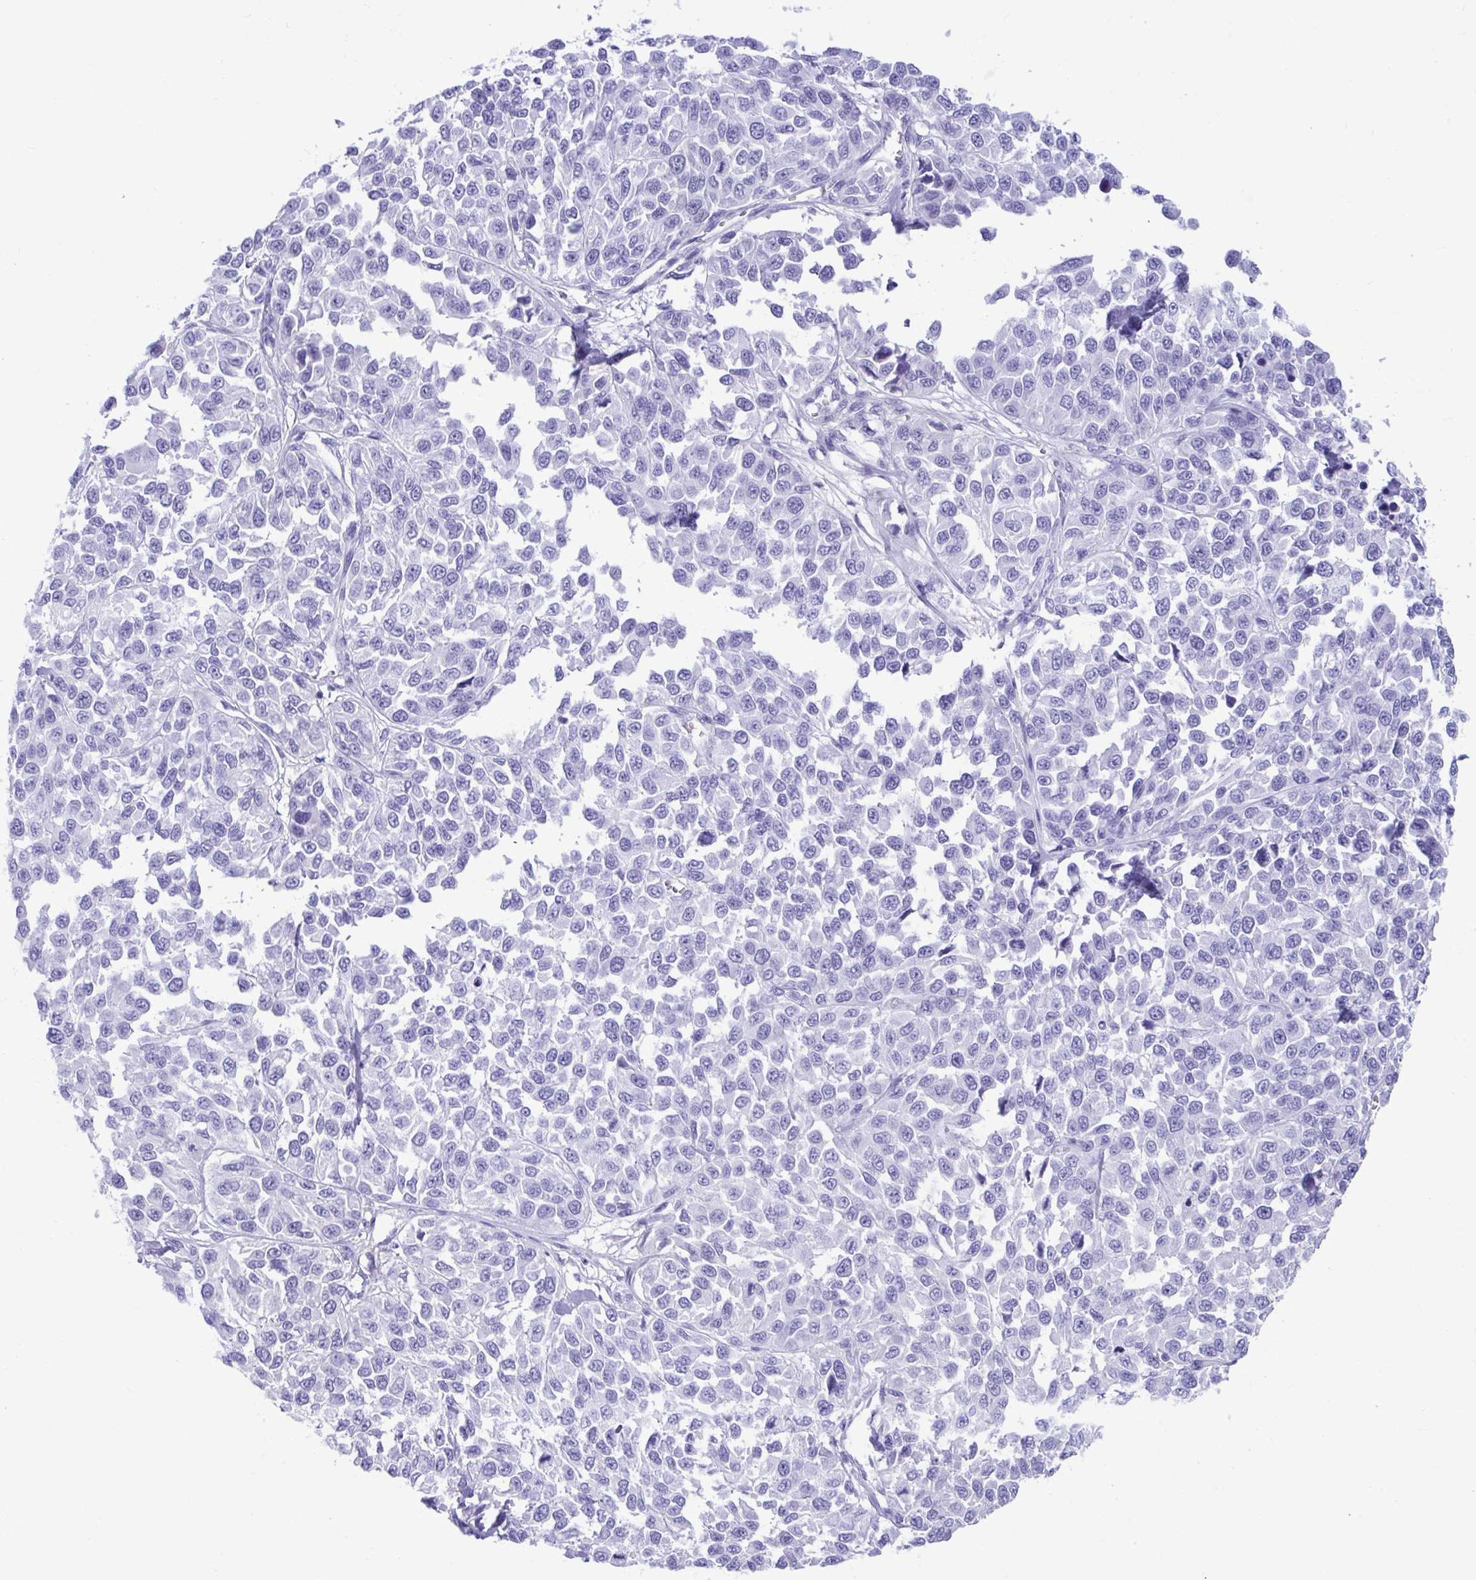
{"staining": {"intensity": "negative", "quantity": "none", "location": "none"}, "tissue": "melanoma", "cell_type": "Tumor cells", "image_type": "cancer", "snomed": [{"axis": "morphology", "description": "Malignant melanoma, NOS"}, {"axis": "topography", "description": "Skin"}], "caption": "Immunohistochemistry of human melanoma displays no staining in tumor cells.", "gene": "SMIM9", "patient": {"sex": "male", "age": 62}}